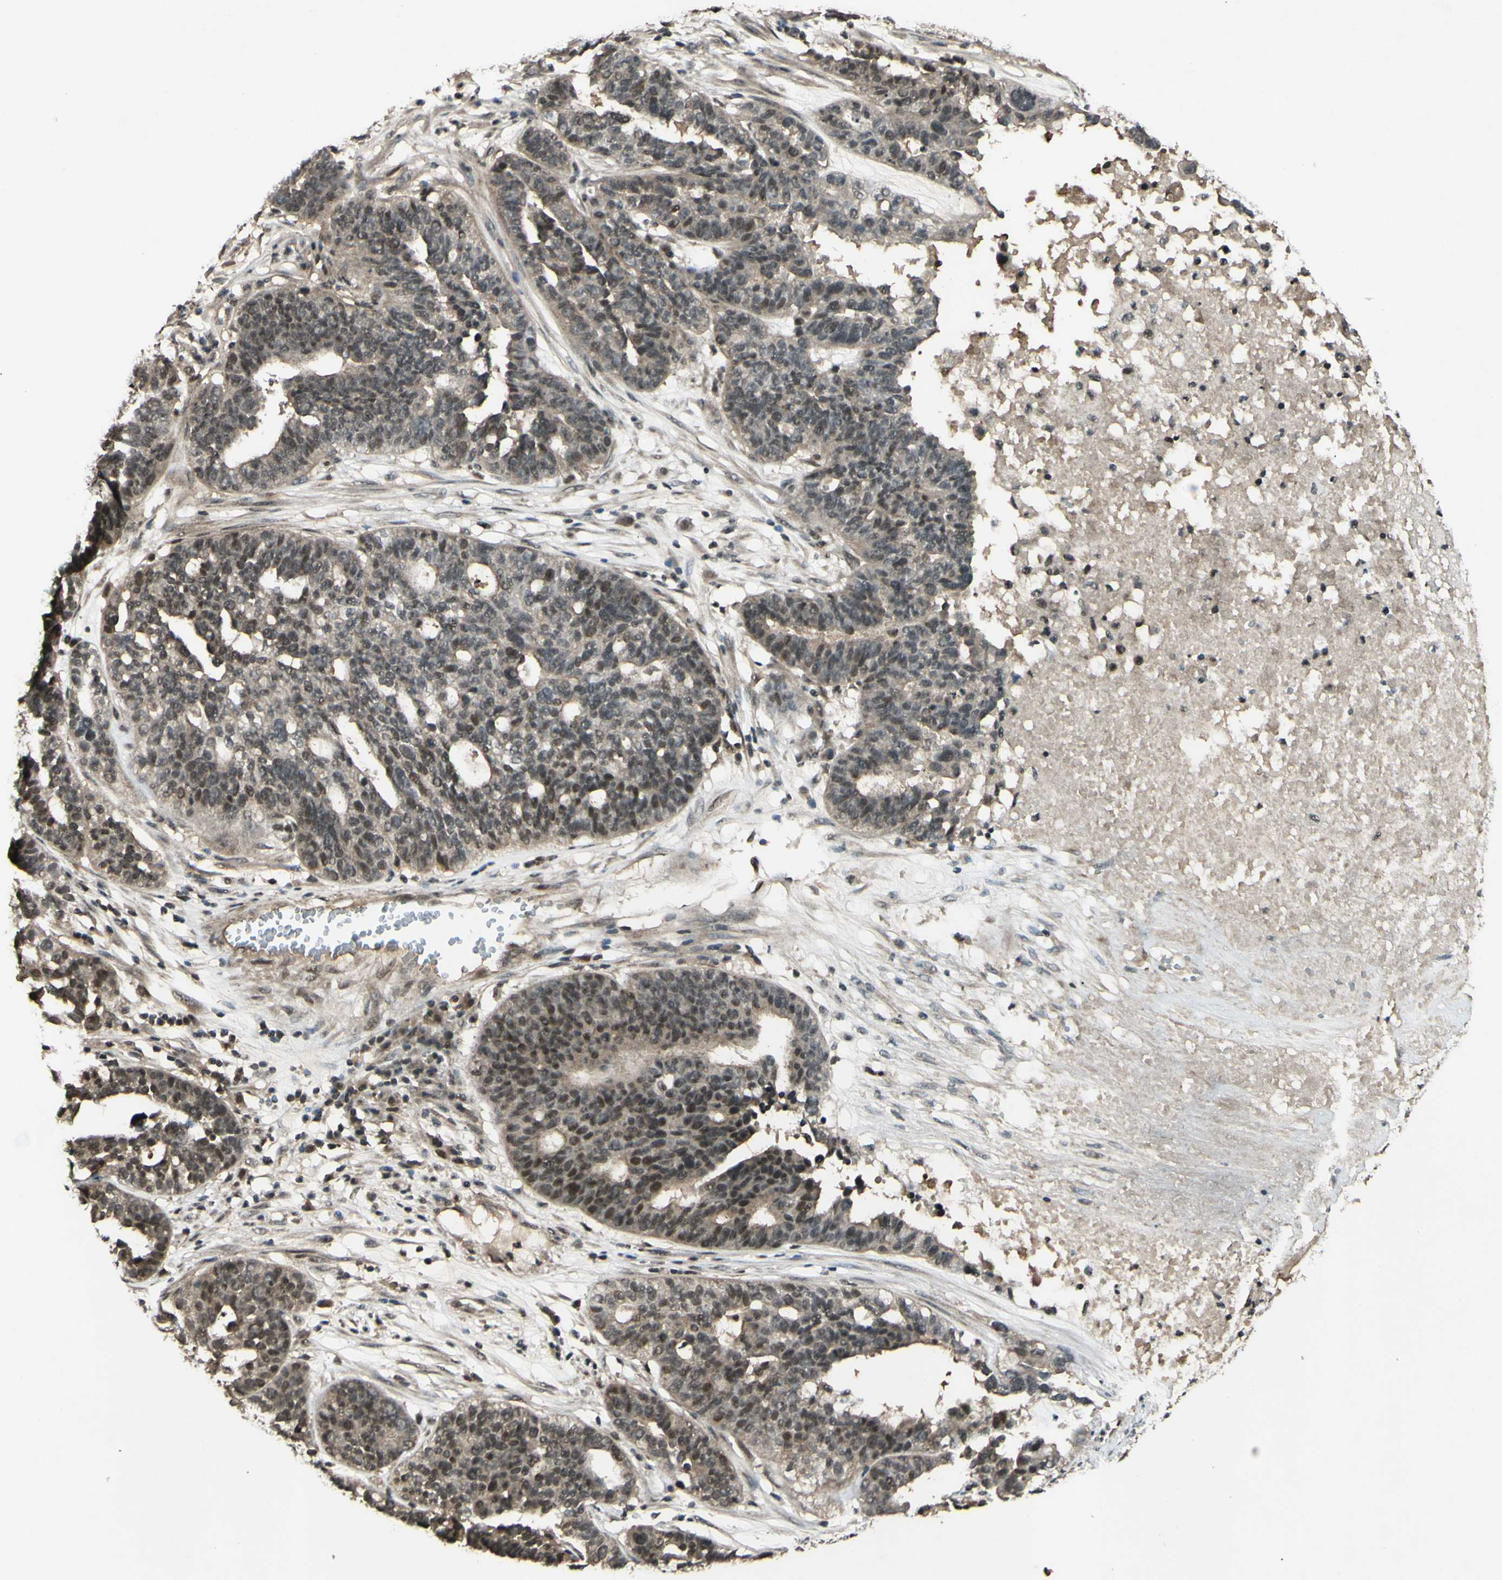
{"staining": {"intensity": "weak", "quantity": ">75%", "location": "cytoplasmic/membranous,nuclear"}, "tissue": "ovarian cancer", "cell_type": "Tumor cells", "image_type": "cancer", "snomed": [{"axis": "morphology", "description": "Cystadenocarcinoma, serous, NOS"}, {"axis": "topography", "description": "Ovary"}], "caption": "DAB (3,3'-diaminobenzidine) immunohistochemical staining of ovarian cancer shows weak cytoplasmic/membranous and nuclear protein expression in about >75% of tumor cells. (DAB (3,3'-diaminobenzidine) IHC, brown staining for protein, blue staining for nuclei).", "gene": "SNW1", "patient": {"sex": "female", "age": 59}}